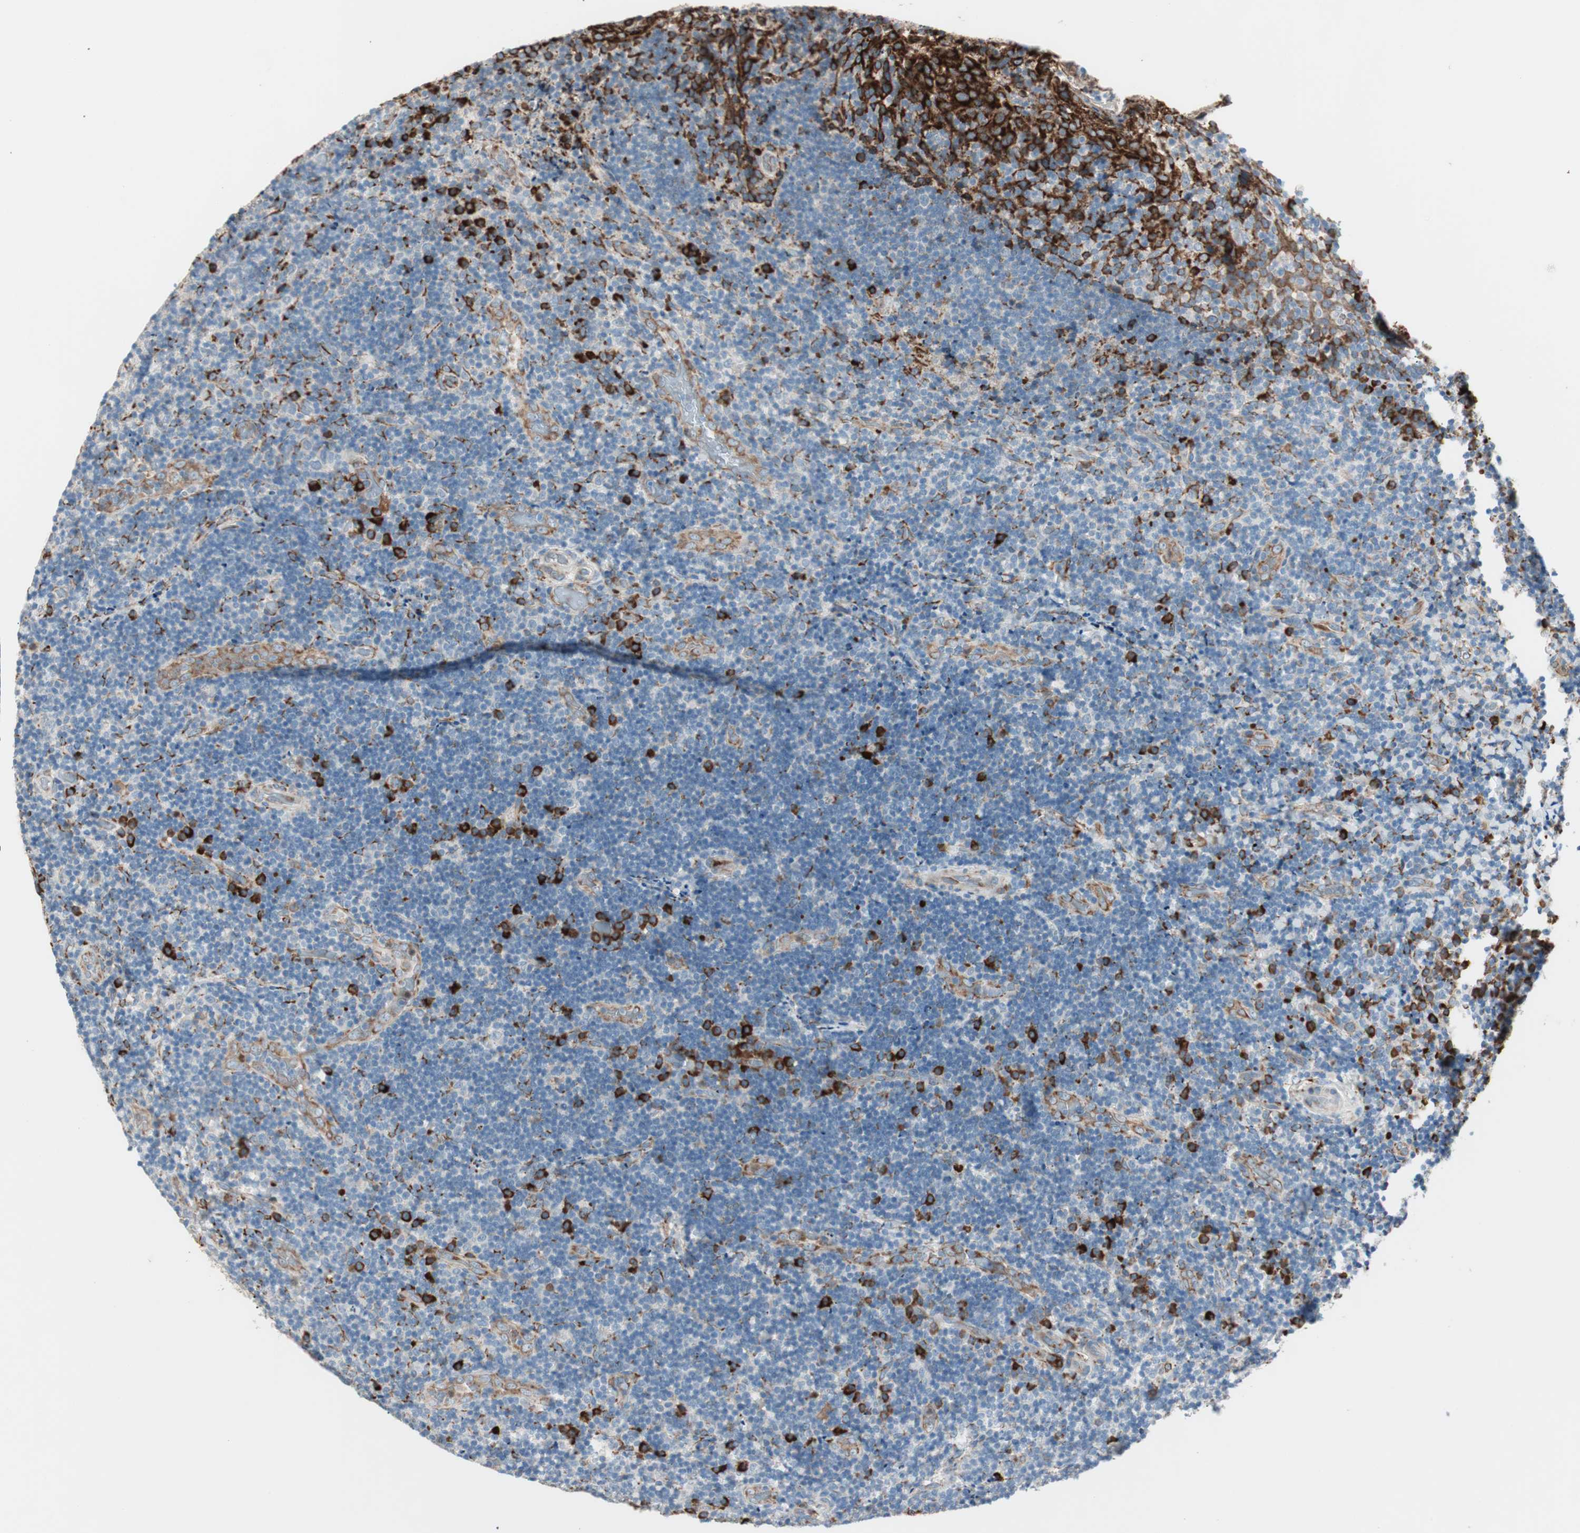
{"staining": {"intensity": "strong", "quantity": "<25%", "location": "cytoplasmic/membranous"}, "tissue": "lymphoma", "cell_type": "Tumor cells", "image_type": "cancer", "snomed": [{"axis": "morphology", "description": "Malignant lymphoma, non-Hodgkin's type, High grade"}, {"axis": "topography", "description": "Tonsil"}], "caption": "Tumor cells show medium levels of strong cytoplasmic/membranous staining in about <25% of cells in malignant lymphoma, non-Hodgkin's type (high-grade).", "gene": "P4HTM", "patient": {"sex": "female", "age": 36}}